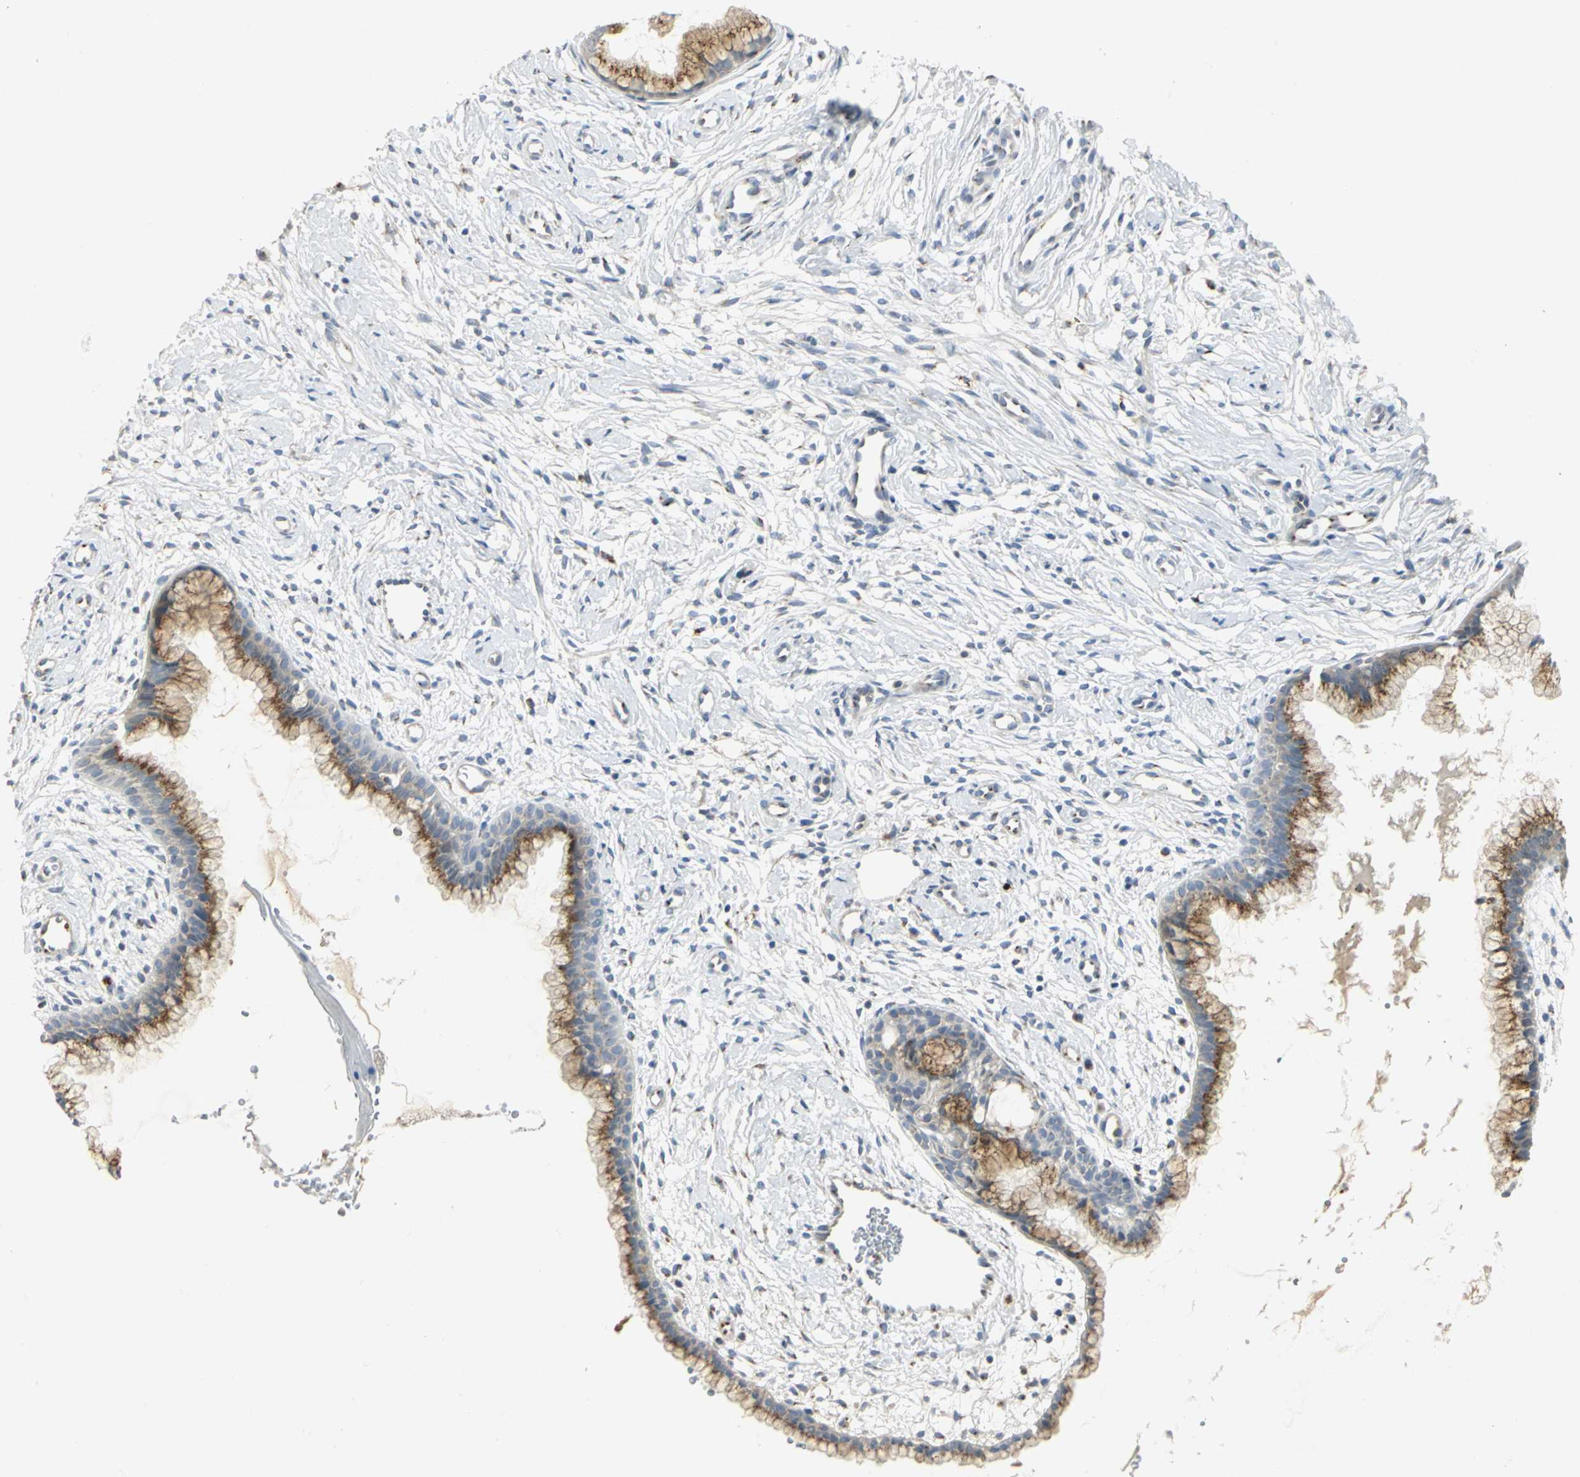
{"staining": {"intensity": "moderate", "quantity": ">75%", "location": "cytoplasmic/membranous"}, "tissue": "cervix", "cell_type": "Glandular cells", "image_type": "normal", "snomed": [{"axis": "morphology", "description": "Normal tissue, NOS"}, {"axis": "topography", "description": "Cervix"}], "caption": "Immunohistochemistry (IHC) (DAB (3,3'-diaminobenzidine)) staining of normal human cervix displays moderate cytoplasmic/membranous protein positivity in about >75% of glandular cells. Using DAB (brown) and hematoxylin (blue) stains, captured at high magnification using brightfield microscopy.", "gene": "TM9SF2", "patient": {"sex": "female", "age": 39}}